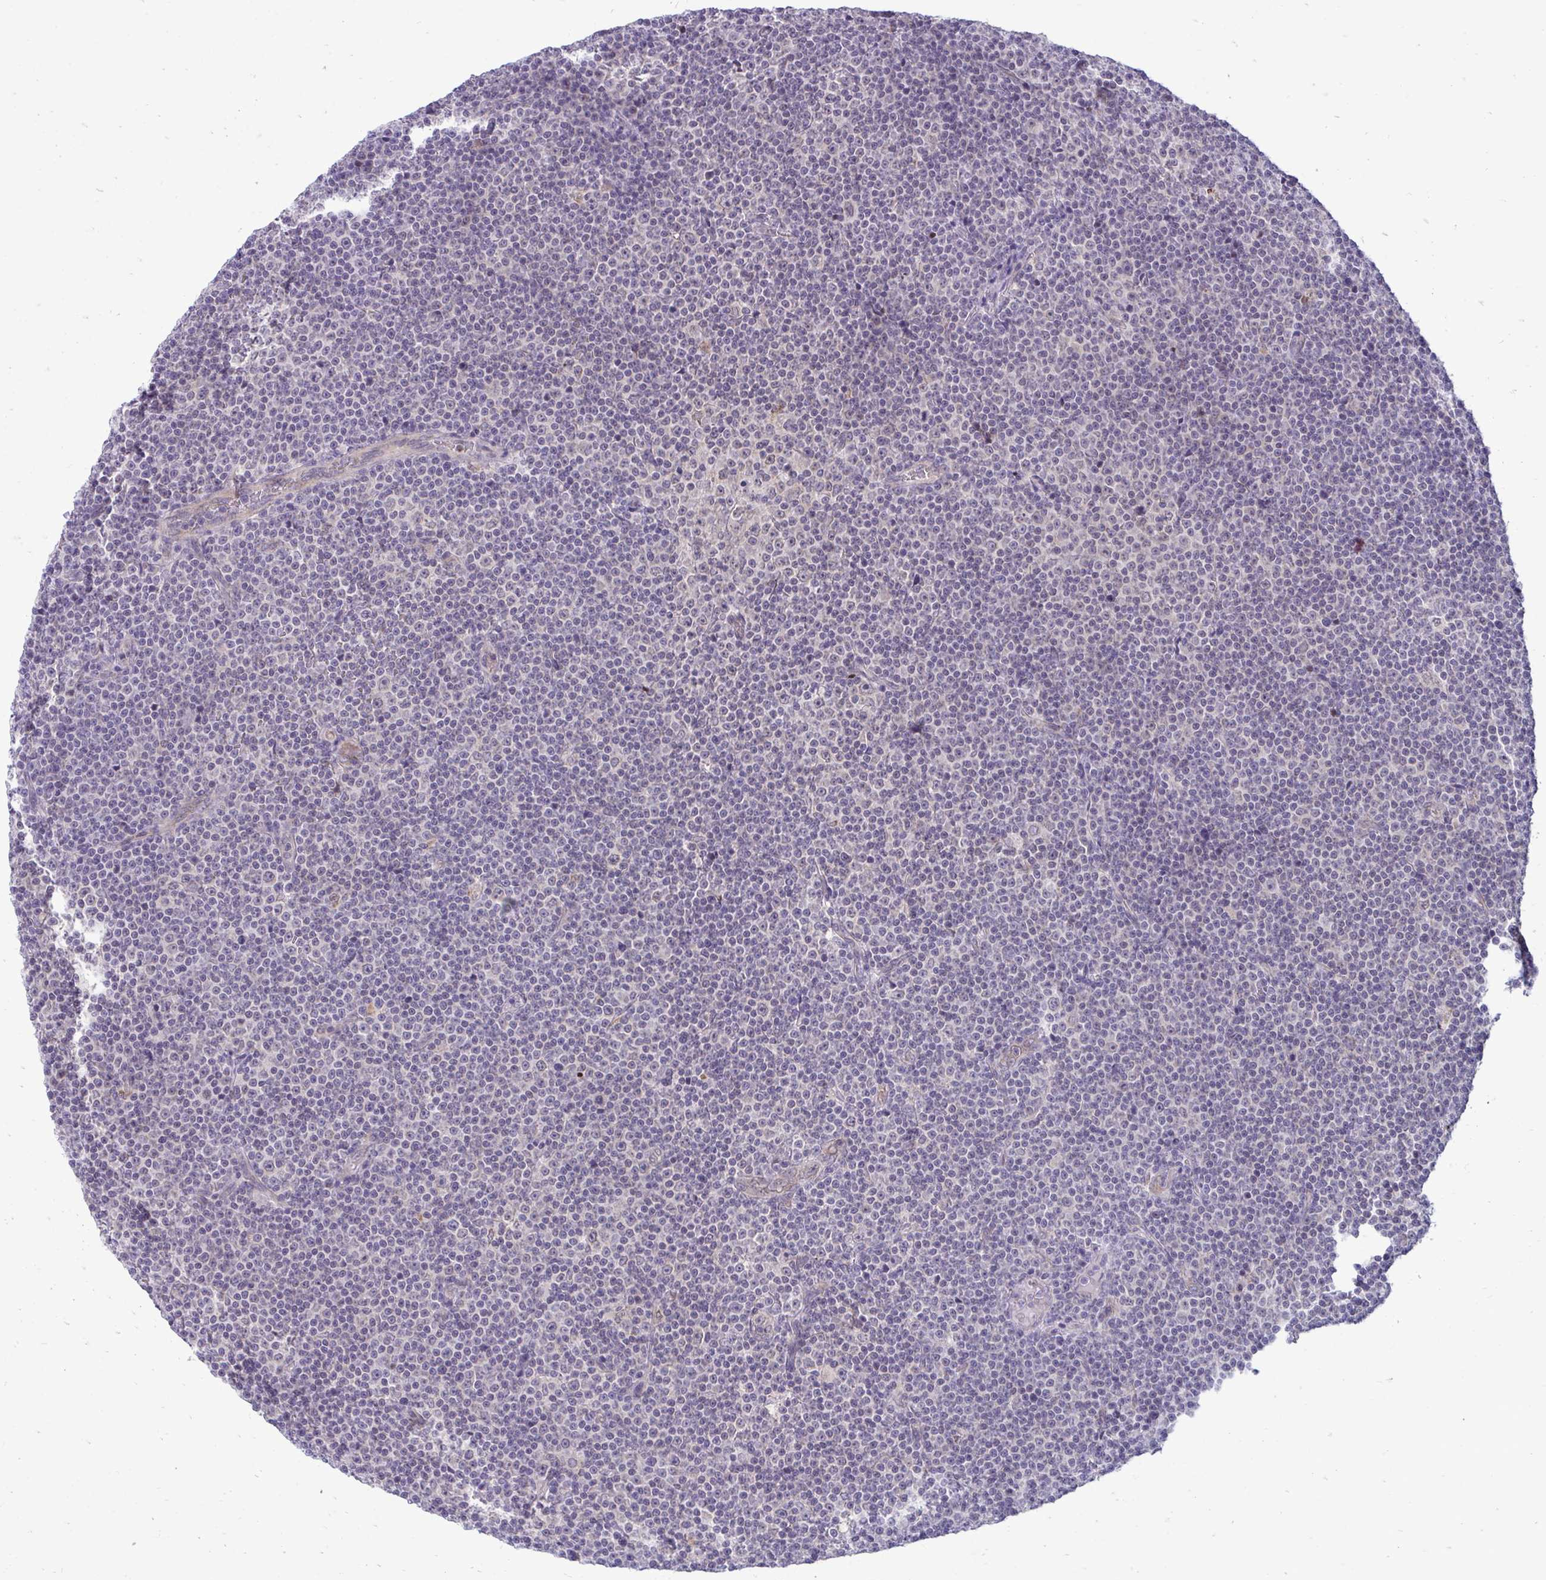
{"staining": {"intensity": "negative", "quantity": "none", "location": "none"}, "tissue": "lymphoma", "cell_type": "Tumor cells", "image_type": "cancer", "snomed": [{"axis": "morphology", "description": "Malignant lymphoma, non-Hodgkin's type, Low grade"}, {"axis": "topography", "description": "Lymph node"}], "caption": "Immunohistochemistry (IHC) micrograph of lymphoma stained for a protein (brown), which reveals no positivity in tumor cells. (Brightfield microscopy of DAB (3,3'-diaminobenzidine) immunohistochemistry (IHC) at high magnification).", "gene": "ACSL5", "patient": {"sex": "female", "age": 67}}